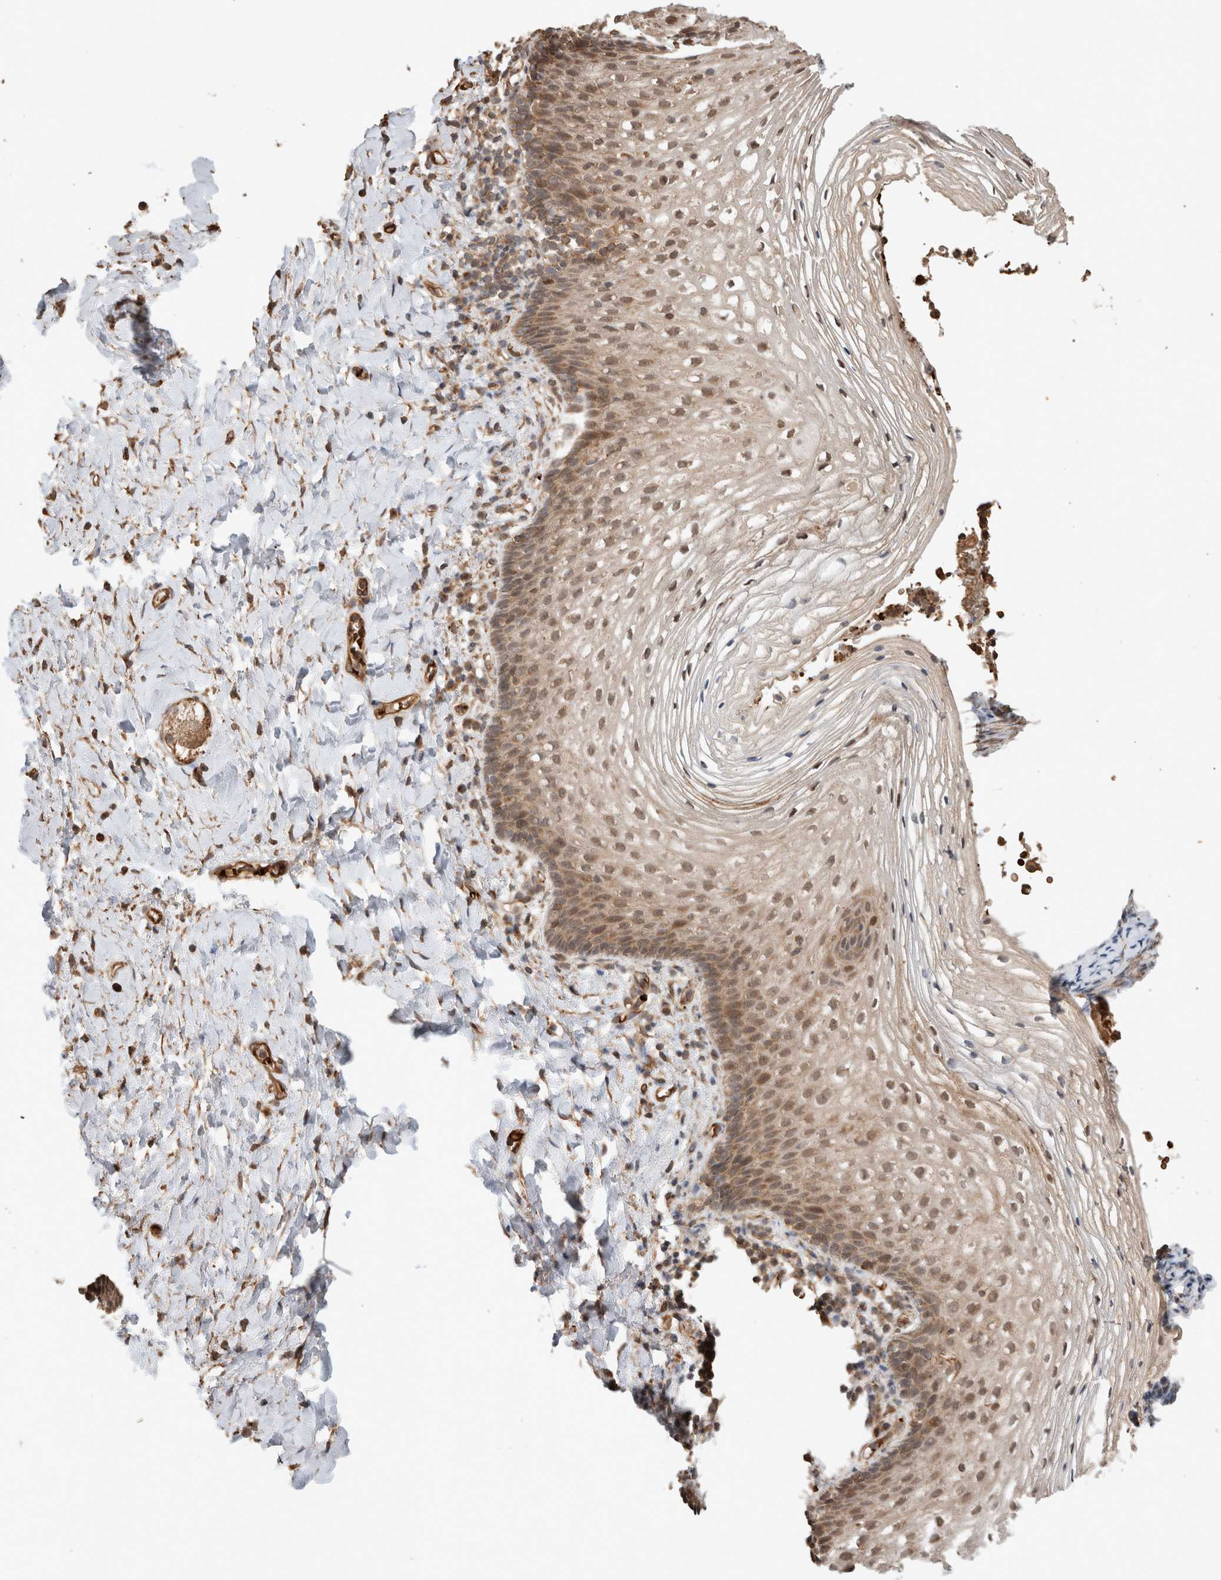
{"staining": {"intensity": "moderate", "quantity": ">75%", "location": "cytoplasmic/membranous,nuclear"}, "tissue": "vagina", "cell_type": "Squamous epithelial cells", "image_type": "normal", "snomed": [{"axis": "morphology", "description": "Normal tissue, NOS"}, {"axis": "topography", "description": "Vagina"}], "caption": "Immunohistochemistry (IHC) histopathology image of benign vagina: vagina stained using immunohistochemistry reveals medium levels of moderate protein expression localized specifically in the cytoplasmic/membranous,nuclear of squamous epithelial cells, appearing as a cytoplasmic/membranous,nuclear brown color.", "gene": "OTUD6B", "patient": {"sex": "female", "age": 60}}